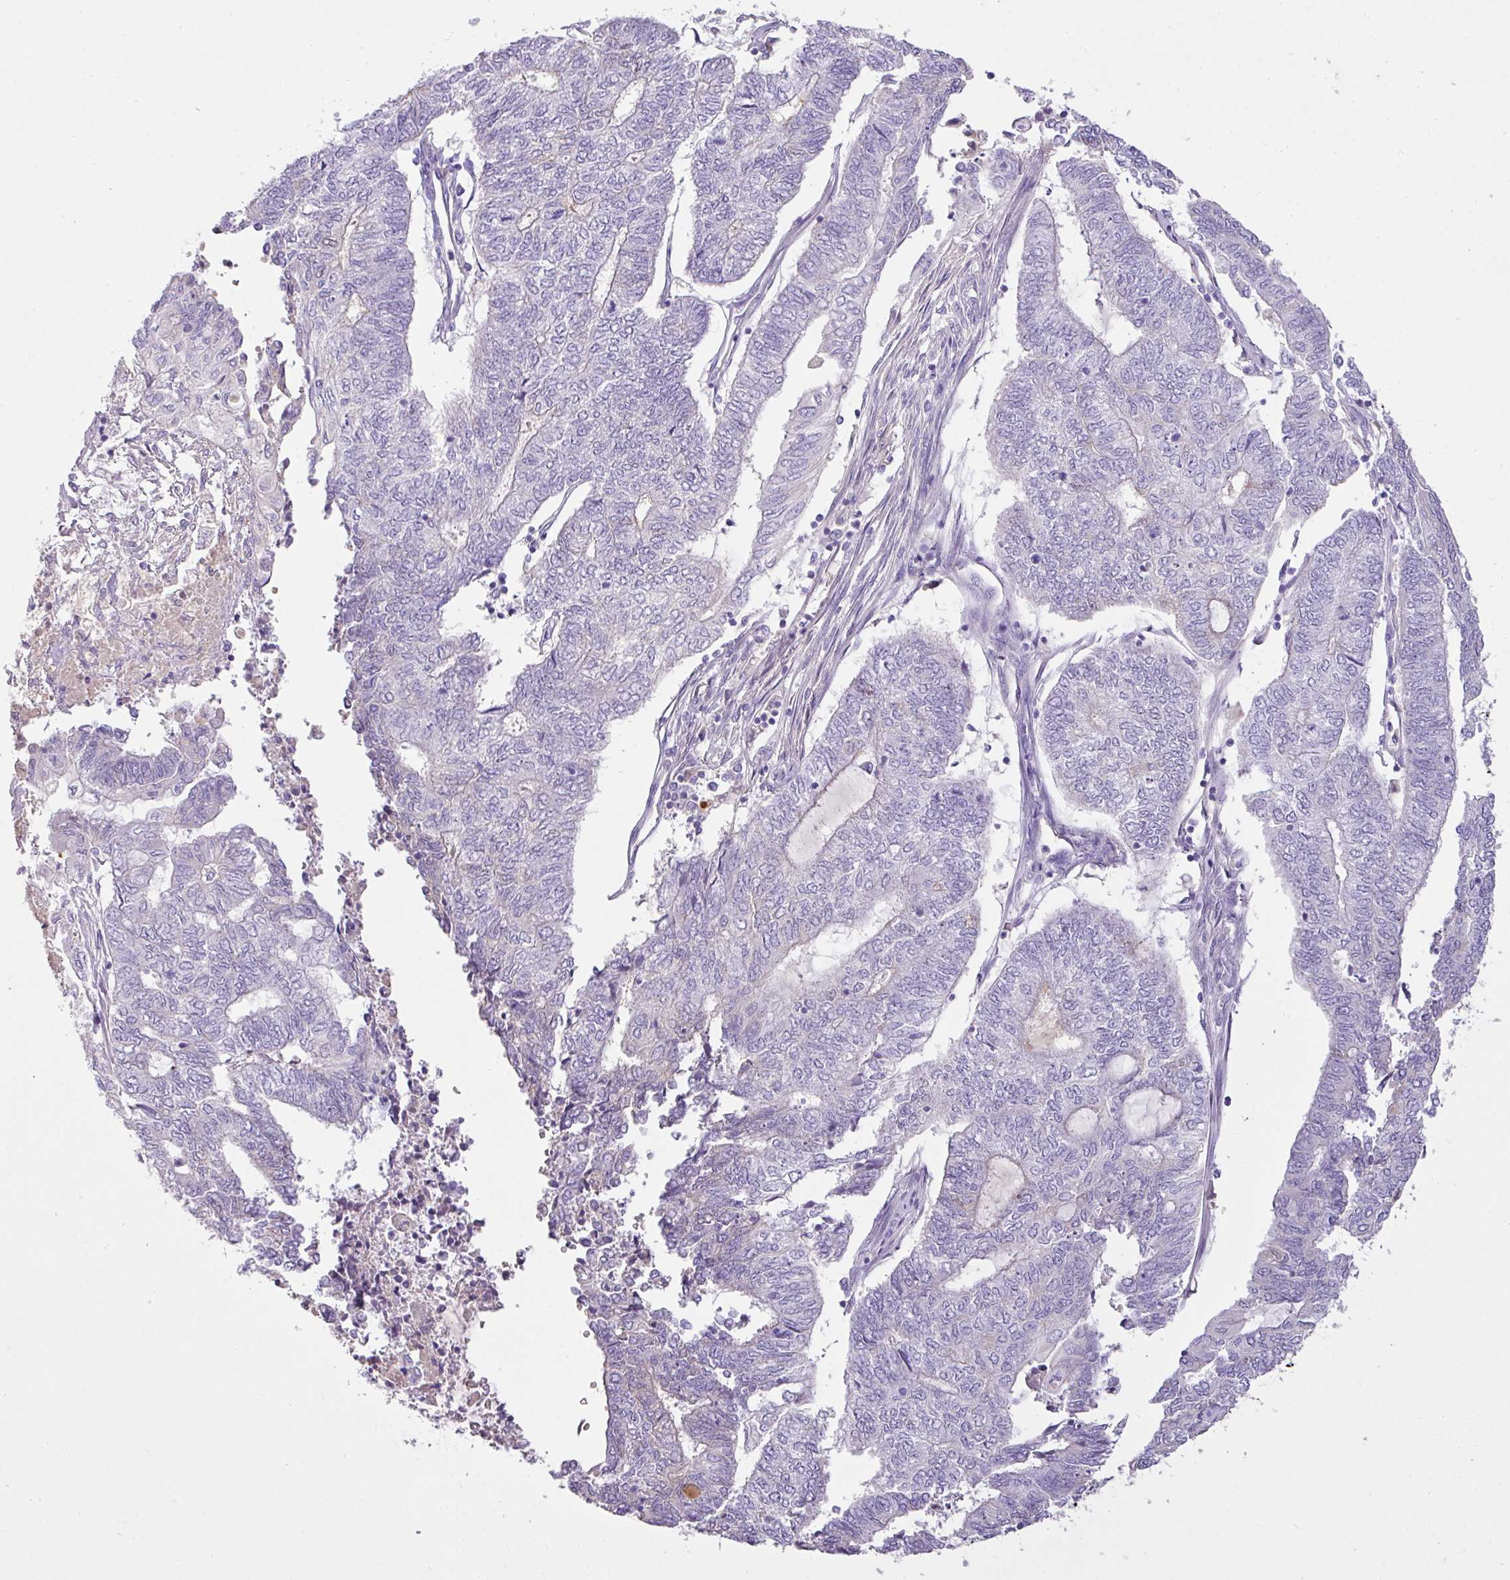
{"staining": {"intensity": "negative", "quantity": "none", "location": "none"}, "tissue": "endometrial cancer", "cell_type": "Tumor cells", "image_type": "cancer", "snomed": [{"axis": "morphology", "description": "Adenocarcinoma, NOS"}, {"axis": "topography", "description": "Uterus"}, {"axis": "topography", "description": "Endometrium"}], "caption": "Human endometrial cancer stained for a protein using immunohistochemistry displays no expression in tumor cells.", "gene": "OR6C6", "patient": {"sex": "female", "age": 70}}